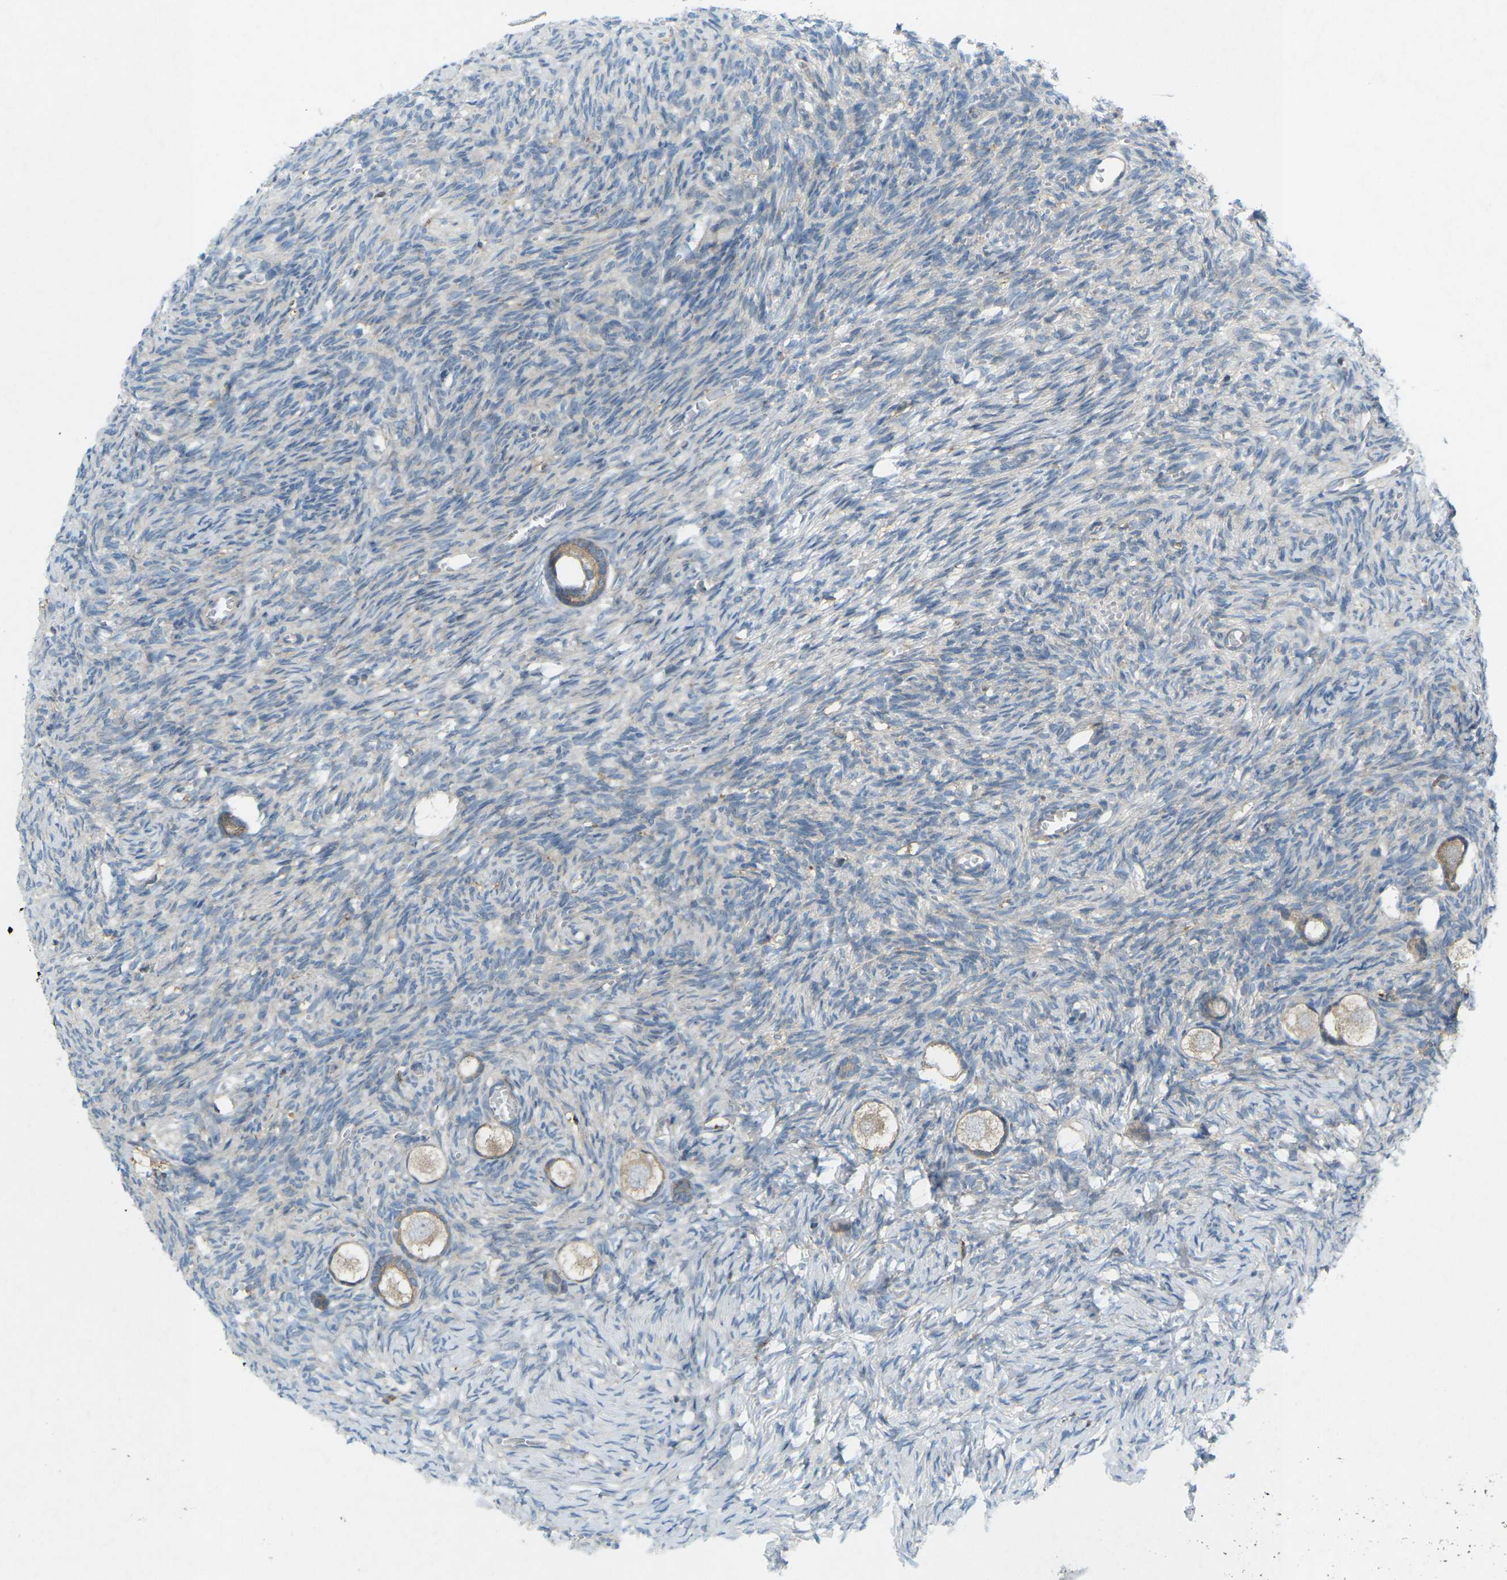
{"staining": {"intensity": "moderate", "quantity": ">75%", "location": "cytoplasmic/membranous"}, "tissue": "ovary", "cell_type": "Follicle cells", "image_type": "normal", "snomed": [{"axis": "morphology", "description": "Normal tissue, NOS"}, {"axis": "topography", "description": "Ovary"}], "caption": "This histopathology image reveals immunohistochemistry staining of benign ovary, with medium moderate cytoplasmic/membranous staining in about >75% of follicle cells.", "gene": "STK11", "patient": {"sex": "female", "age": 27}}